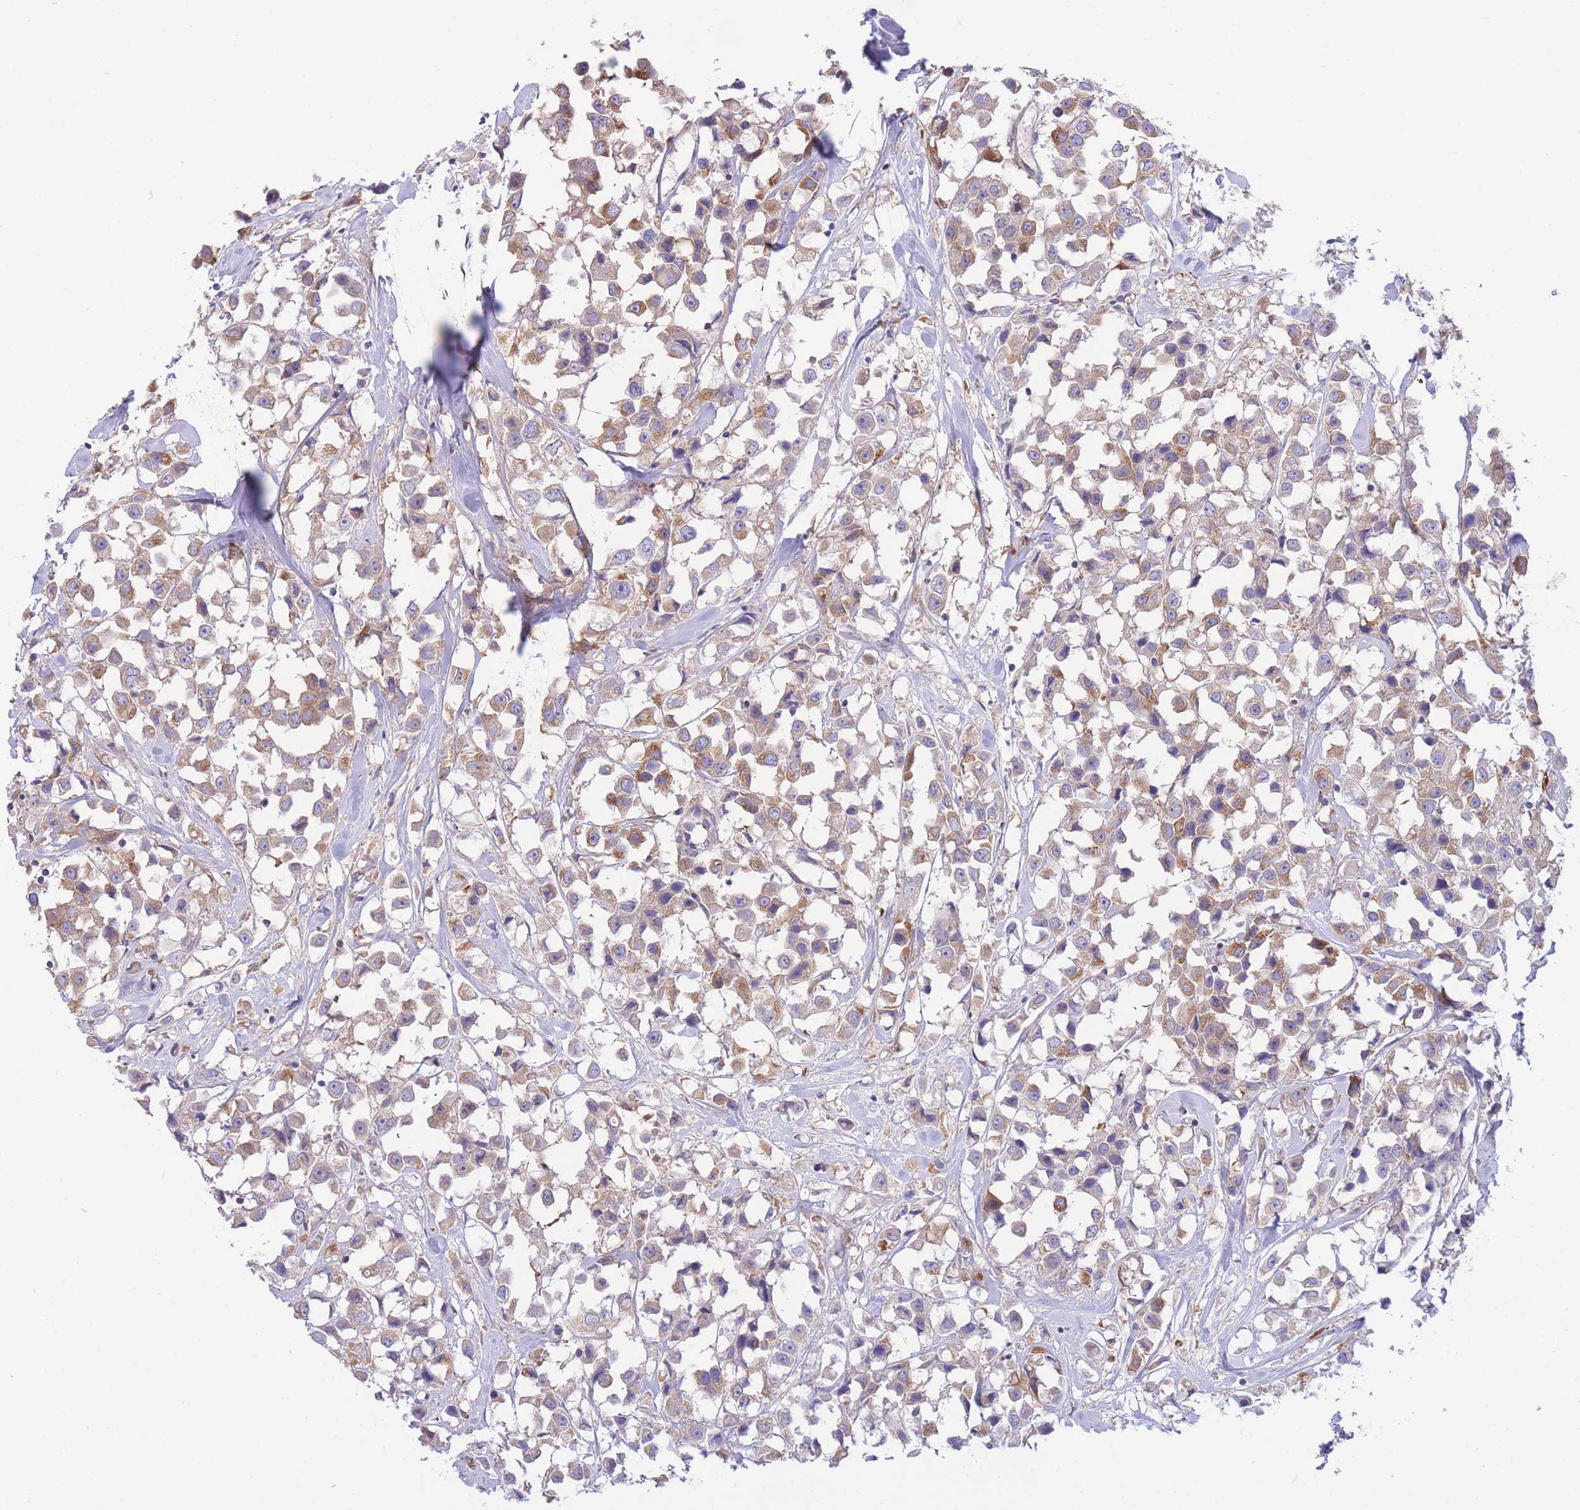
{"staining": {"intensity": "moderate", "quantity": "25%-75%", "location": "cytoplasmic/membranous"}, "tissue": "breast cancer", "cell_type": "Tumor cells", "image_type": "cancer", "snomed": [{"axis": "morphology", "description": "Duct carcinoma"}, {"axis": "topography", "description": "Breast"}], "caption": "The histopathology image exhibits immunohistochemical staining of breast cancer (infiltrating ductal carcinoma). There is moderate cytoplasmic/membranous staining is present in about 25%-75% of tumor cells.", "gene": "NAMPT", "patient": {"sex": "female", "age": 61}}